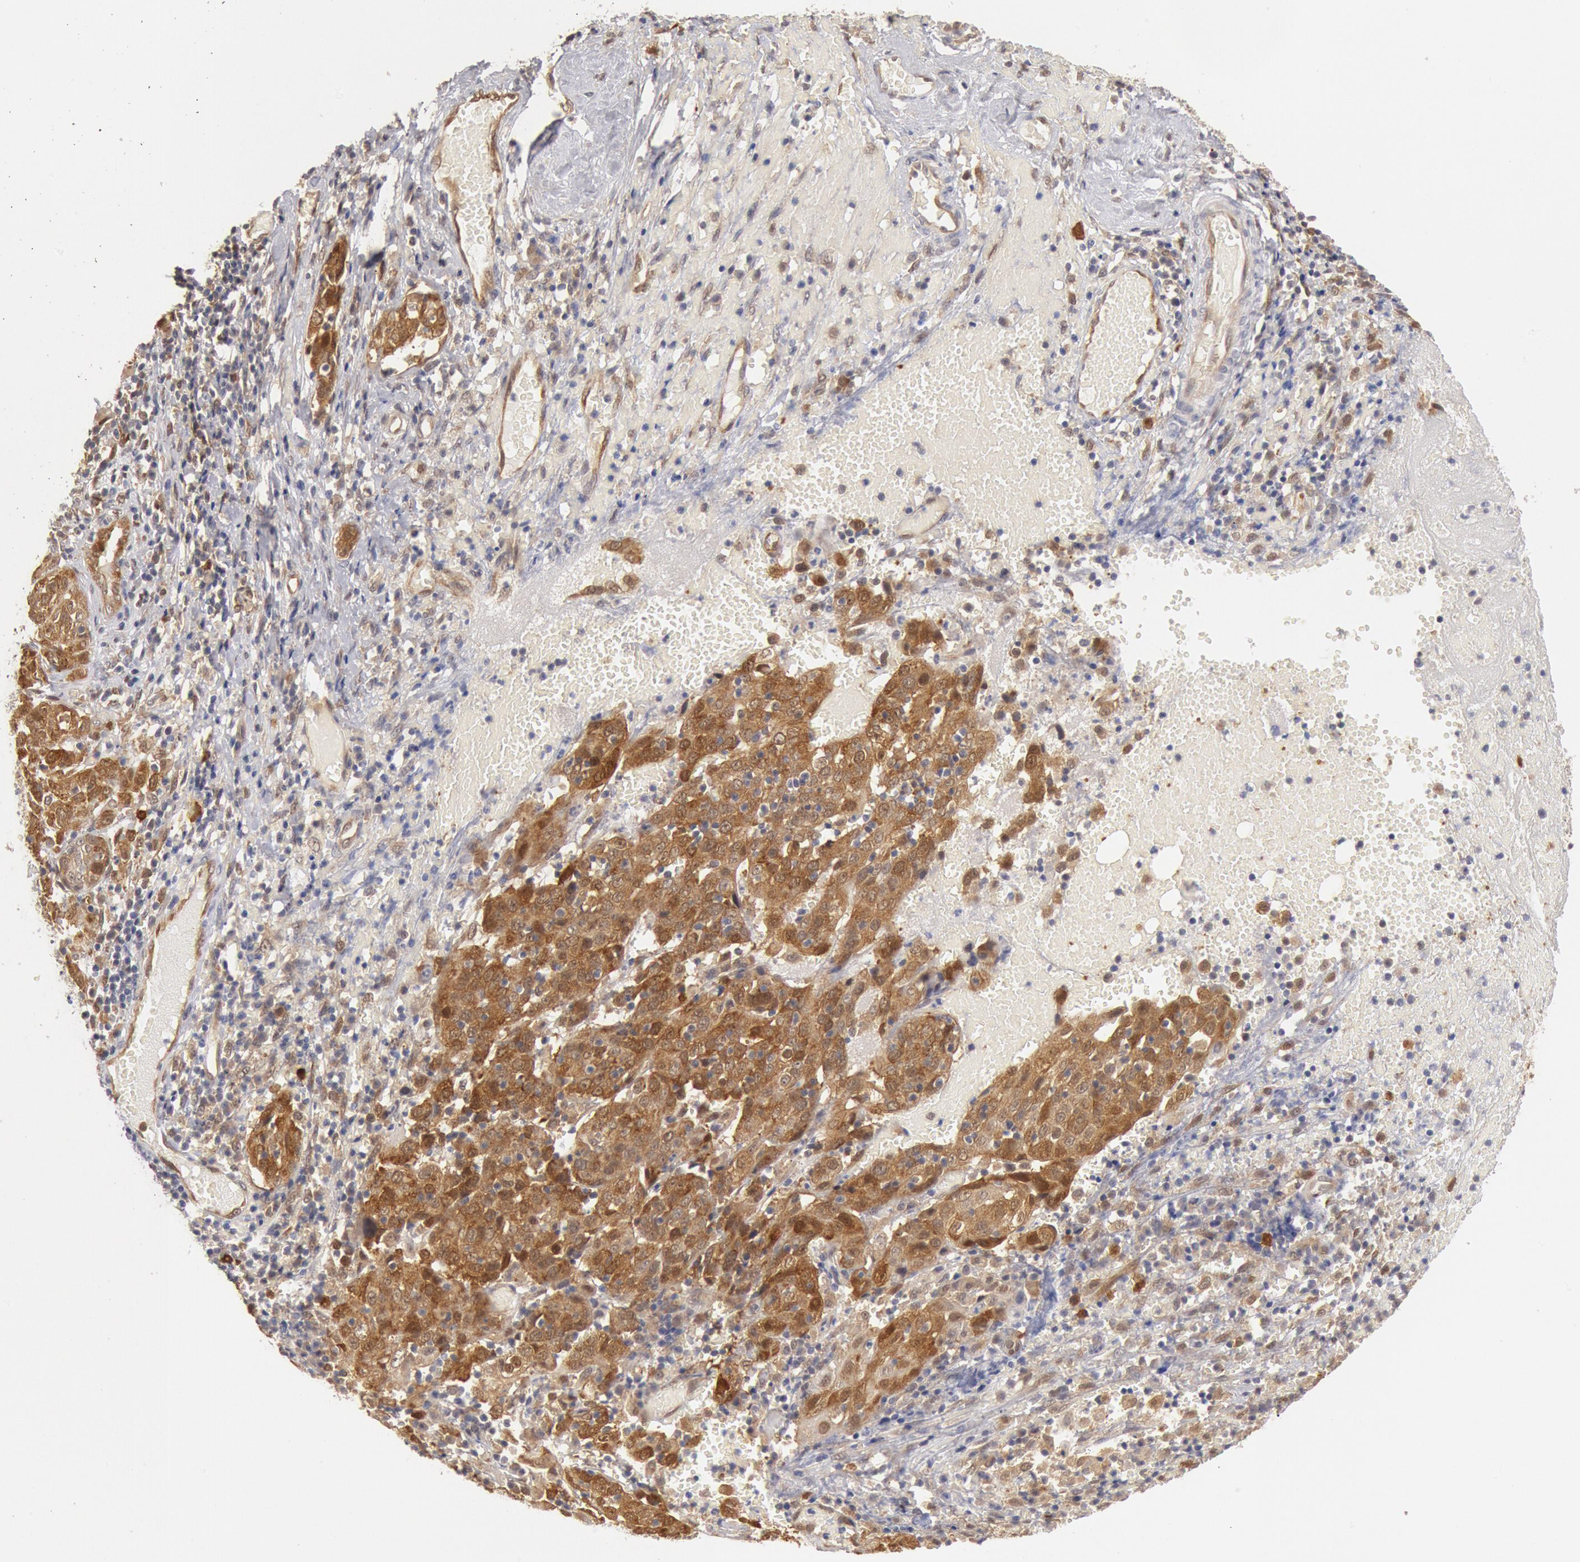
{"staining": {"intensity": "moderate", "quantity": ">75%", "location": "cytoplasmic/membranous"}, "tissue": "cervical cancer", "cell_type": "Tumor cells", "image_type": "cancer", "snomed": [{"axis": "morphology", "description": "Normal tissue, NOS"}, {"axis": "morphology", "description": "Squamous cell carcinoma, NOS"}, {"axis": "topography", "description": "Cervix"}], "caption": "Protein expression analysis of human squamous cell carcinoma (cervical) reveals moderate cytoplasmic/membranous staining in approximately >75% of tumor cells.", "gene": "DNAJA1", "patient": {"sex": "female", "age": 67}}